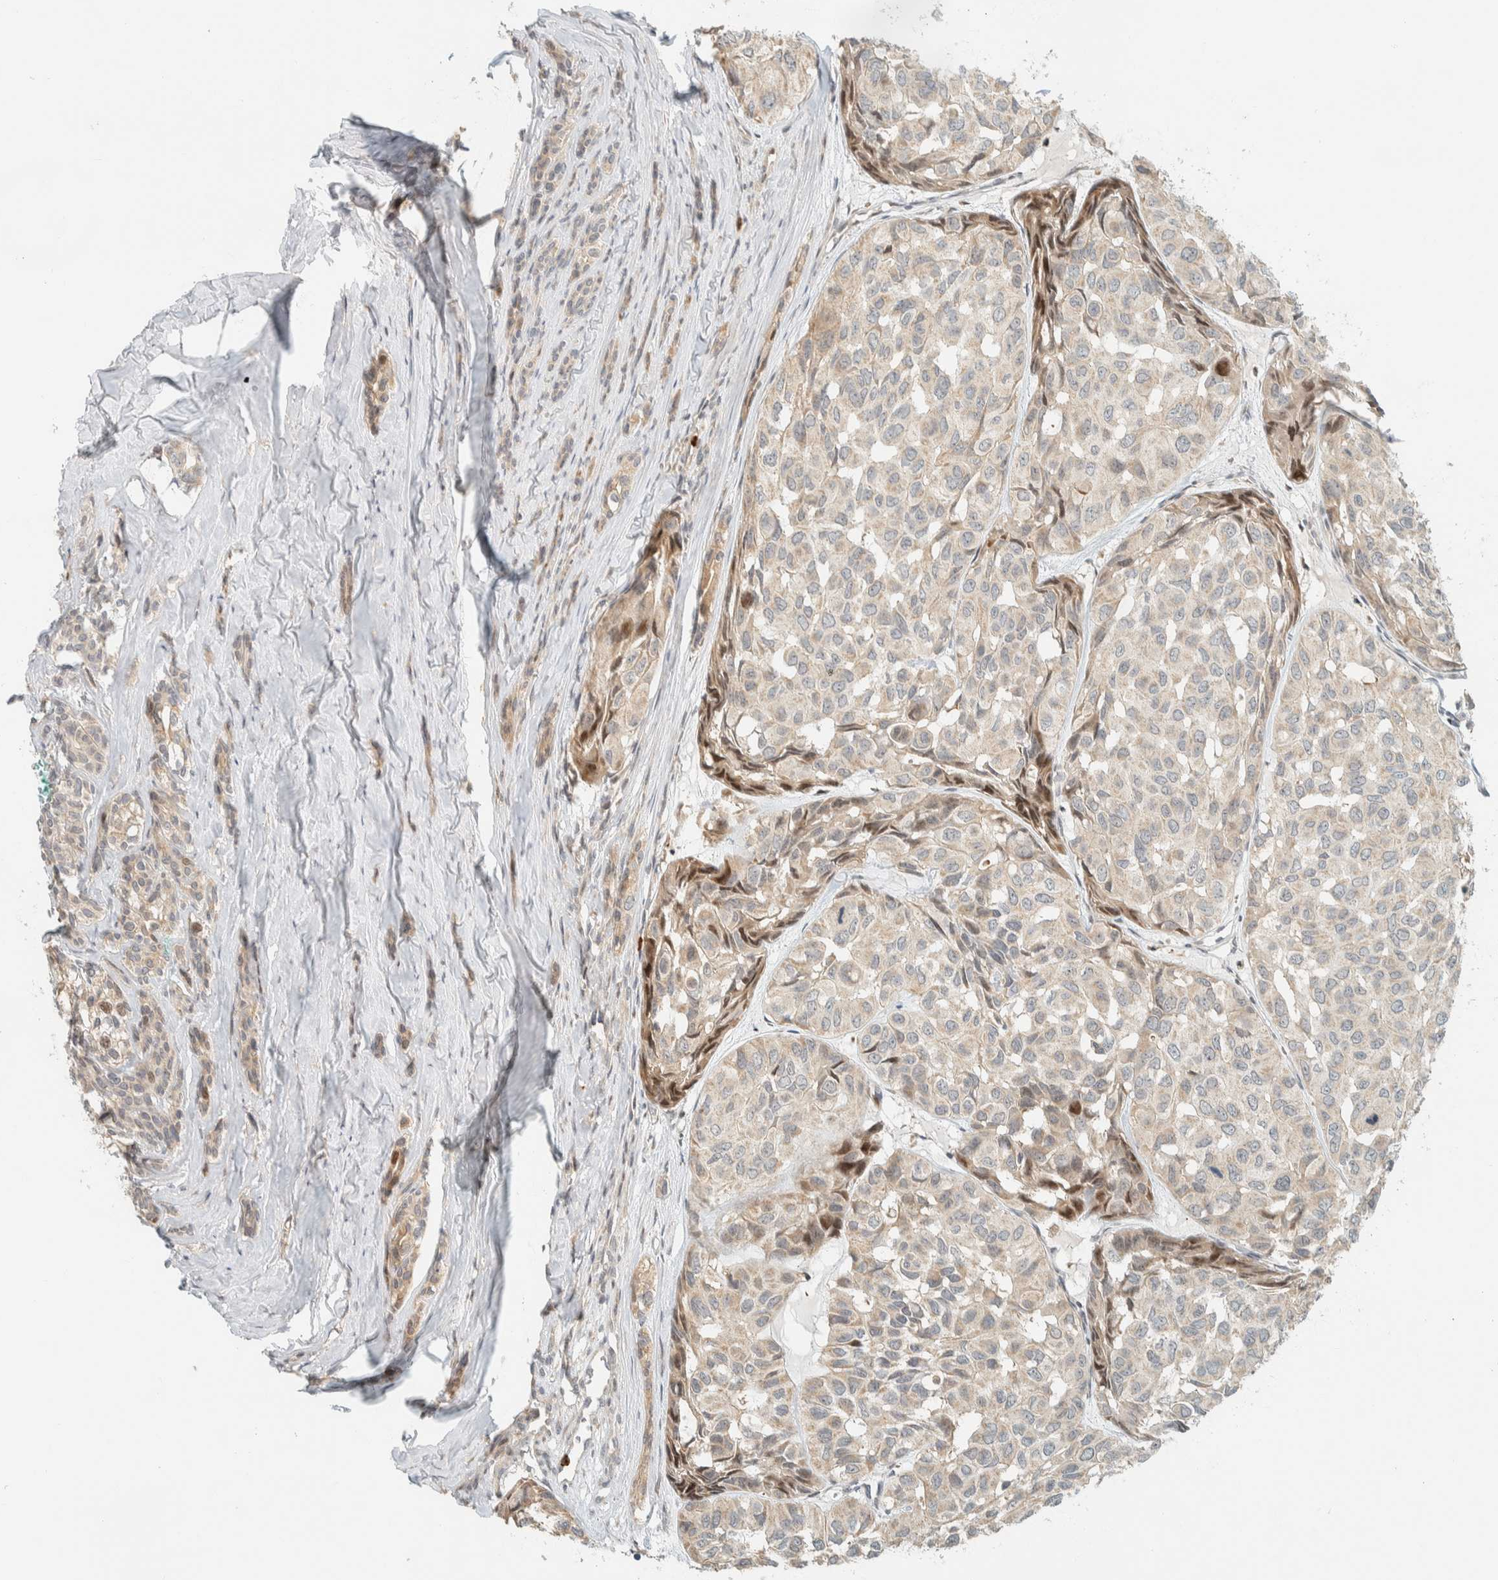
{"staining": {"intensity": "negative", "quantity": "none", "location": "none"}, "tissue": "head and neck cancer", "cell_type": "Tumor cells", "image_type": "cancer", "snomed": [{"axis": "morphology", "description": "Adenocarcinoma, NOS"}, {"axis": "topography", "description": "Salivary gland, NOS"}, {"axis": "topography", "description": "Head-Neck"}], "caption": "The histopathology image shows no staining of tumor cells in head and neck cancer.", "gene": "CCDC171", "patient": {"sex": "female", "age": 76}}